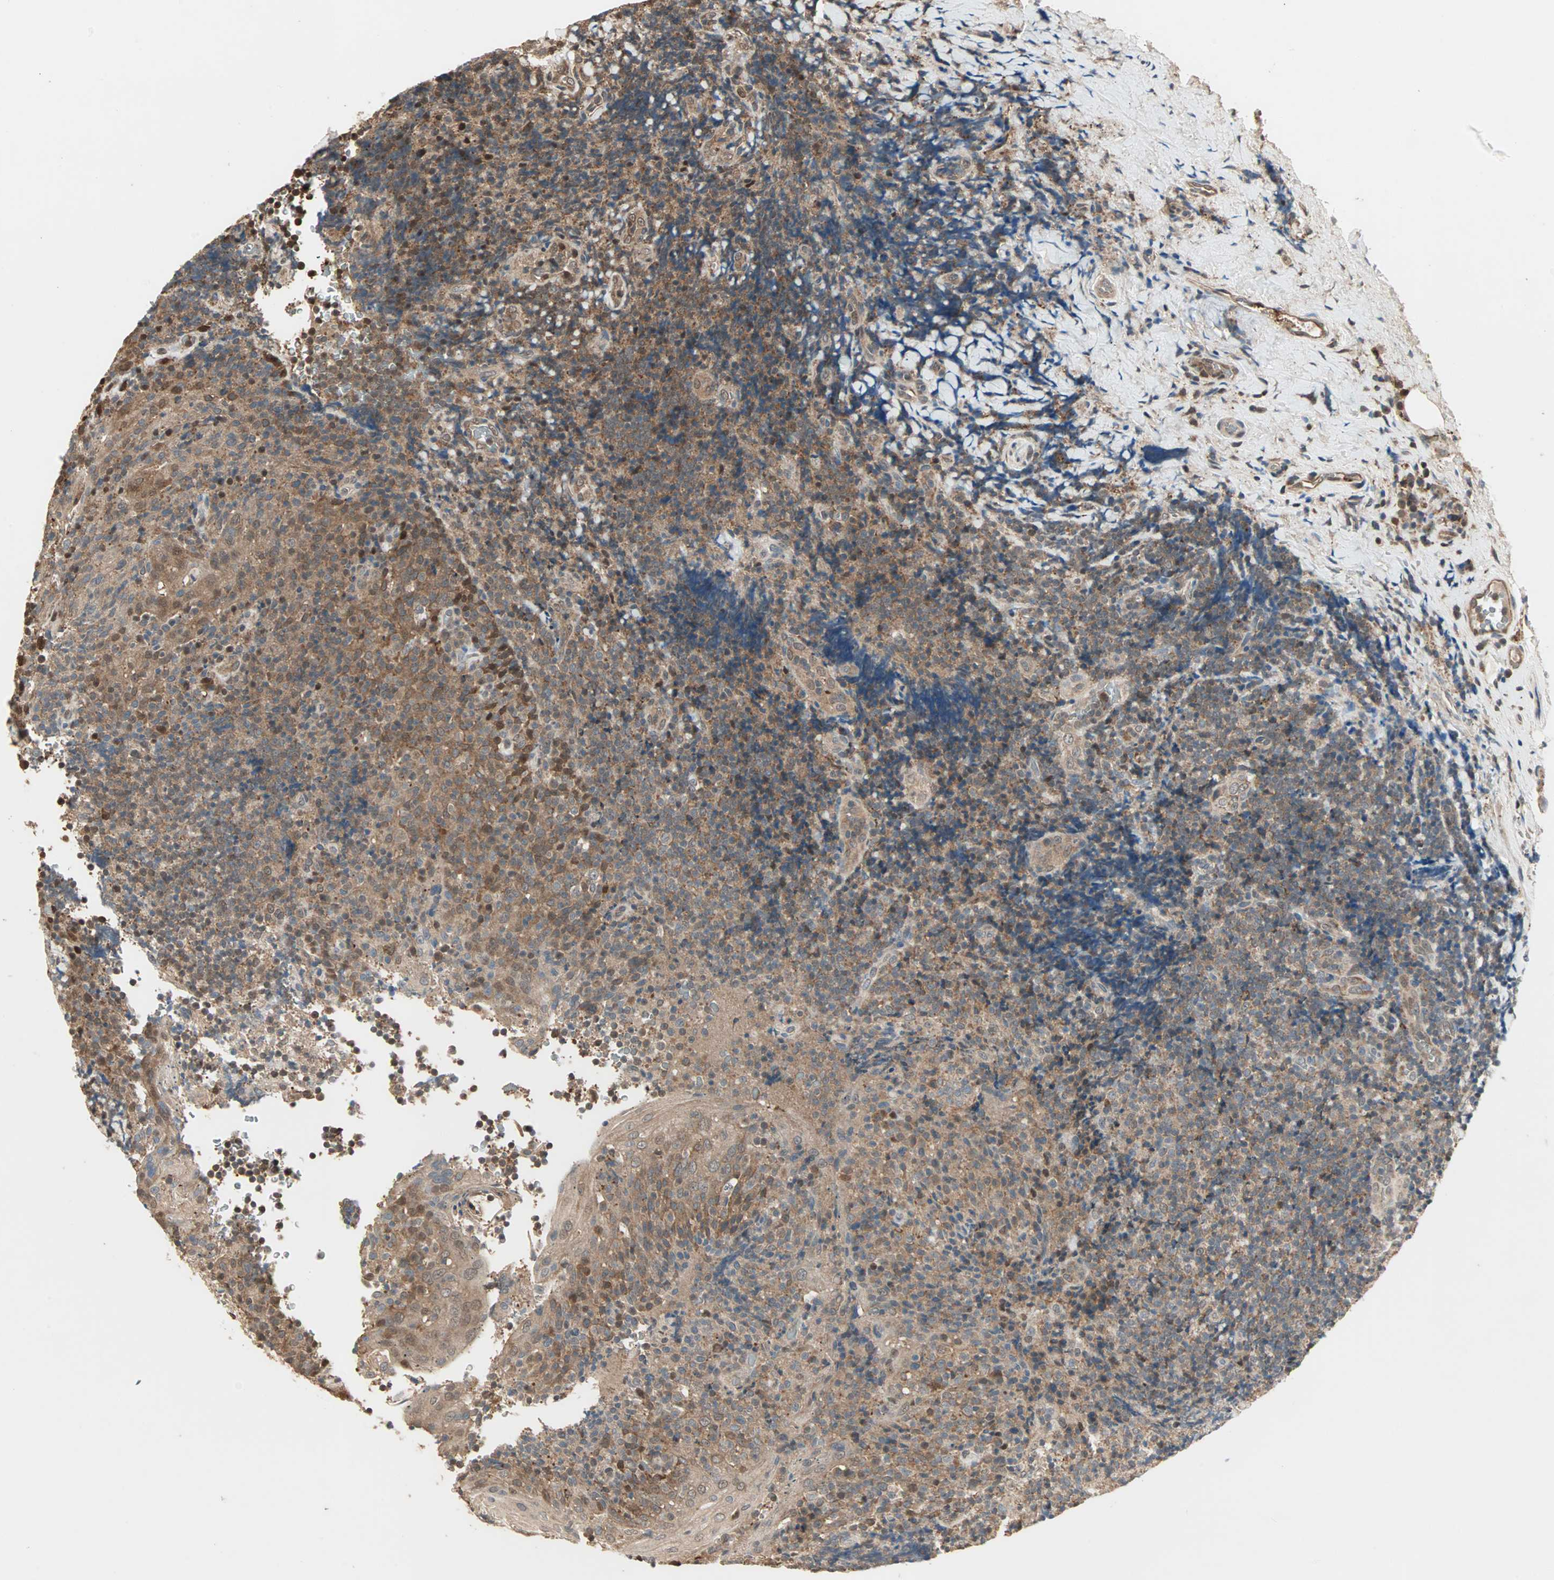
{"staining": {"intensity": "moderate", "quantity": ">75%", "location": "cytoplasmic/membranous"}, "tissue": "lymphoma", "cell_type": "Tumor cells", "image_type": "cancer", "snomed": [{"axis": "morphology", "description": "Malignant lymphoma, non-Hodgkin's type, High grade"}, {"axis": "topography", "description": "Tonsil"}], "caption": "Immunohistochemistry of human lymphoma exhibits medium levels of moderate cytoplasmic/membranous staining in approximately >75% of tumor cells.", "gene": "DRG2", "patient": {"sex": "female", "age": 36}}